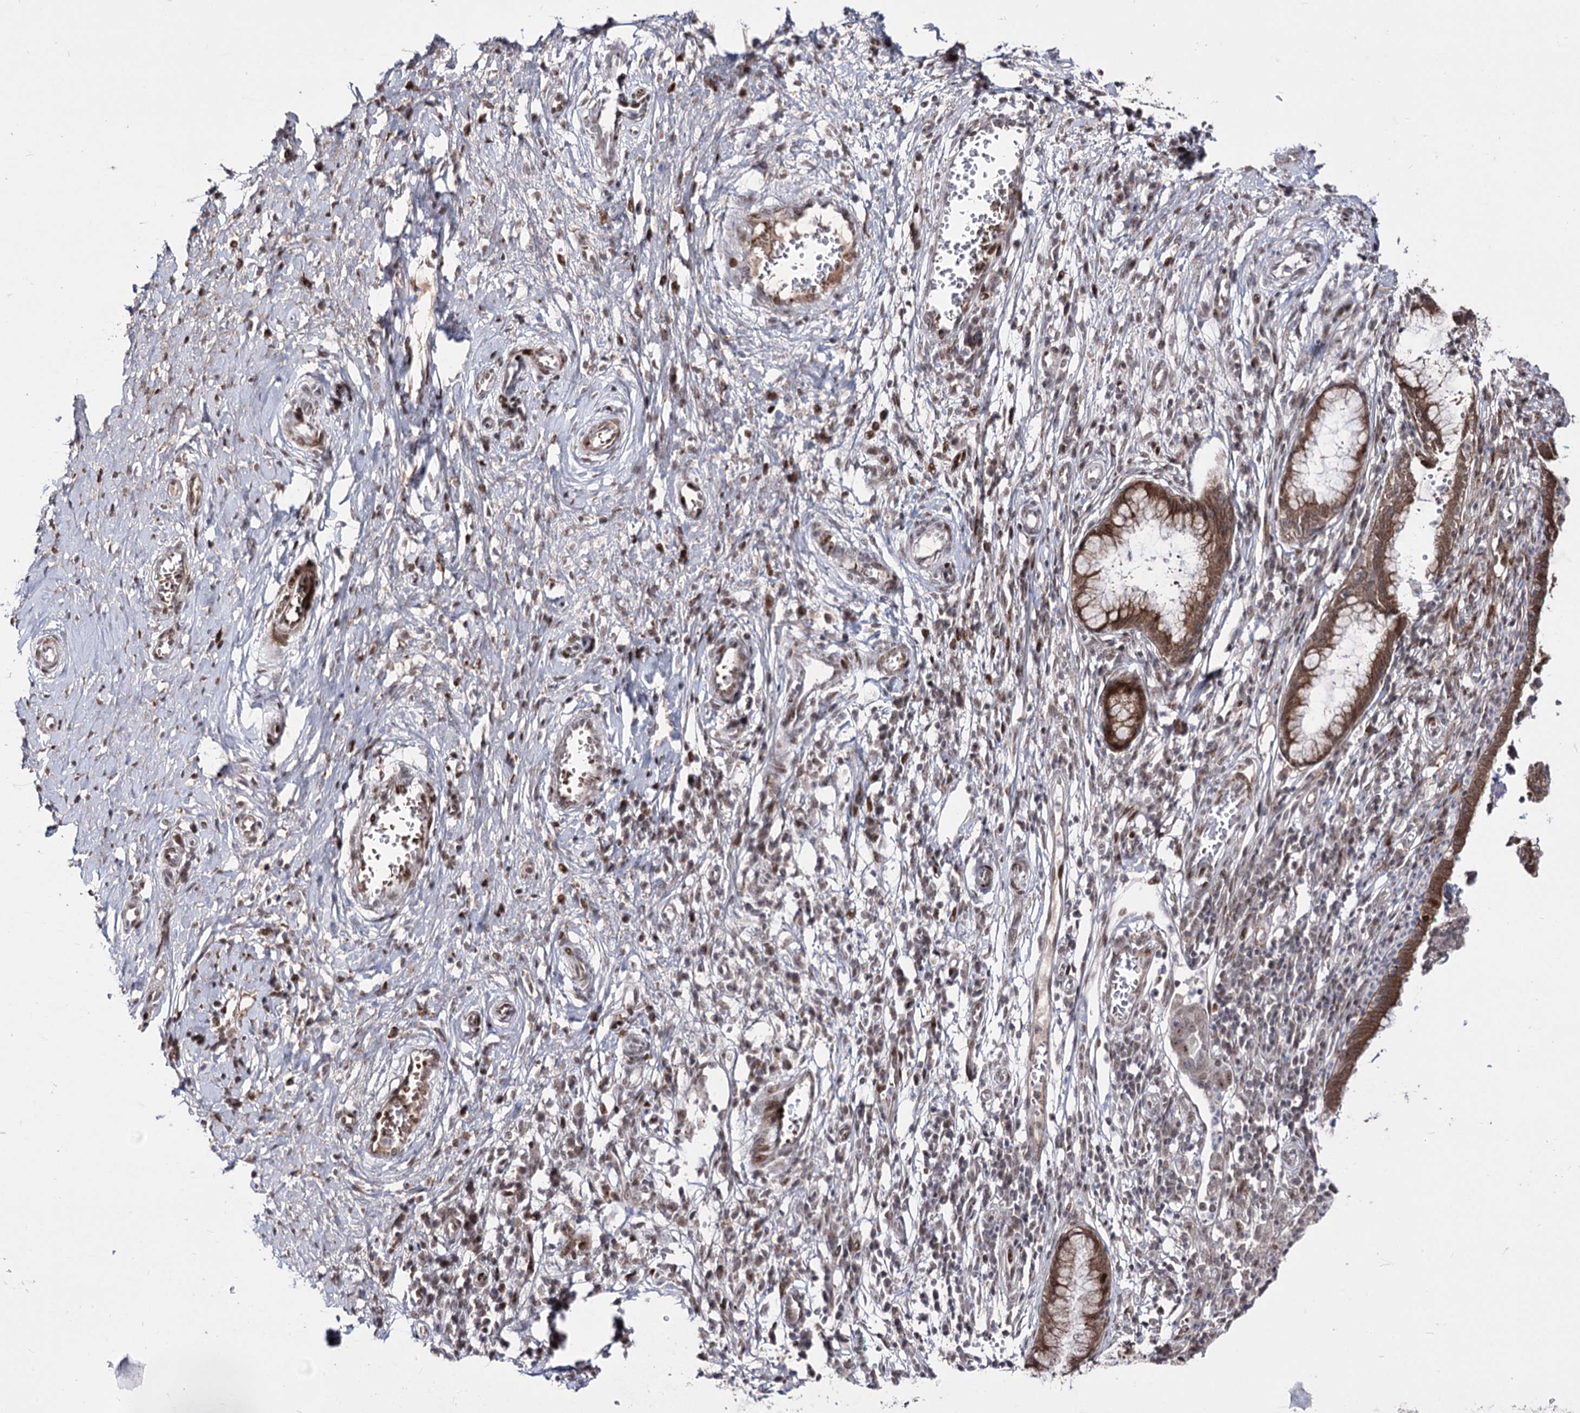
{"staining": {"intensity": "moderate", "quantity": ">75%", "location": "cytoplasmic/membranous,nuclear"}, "tissue": "cervix", "cell_type": "Glandular cells", "image_type": "normal", "snomed": [{"axis": "morphology", "description": "Normal tissue, NOS"}, {"axis": "morphology", "description": "Adenocarcinoma, NOS"}, {"axis": "topography", "description": "Cervix"}], "caption": "Brown immunohistochemical staining in normal human cervix shows moderate cytoplasmic/membranous,nuclear expression in about >75% of glandular cells. (DAB (3,3'-diaminobenzidine) IHC, brown staining for protein, blue staining for nuclei).", "gene": "STOX1", "patient": {"sex": "female", "age": 29}}